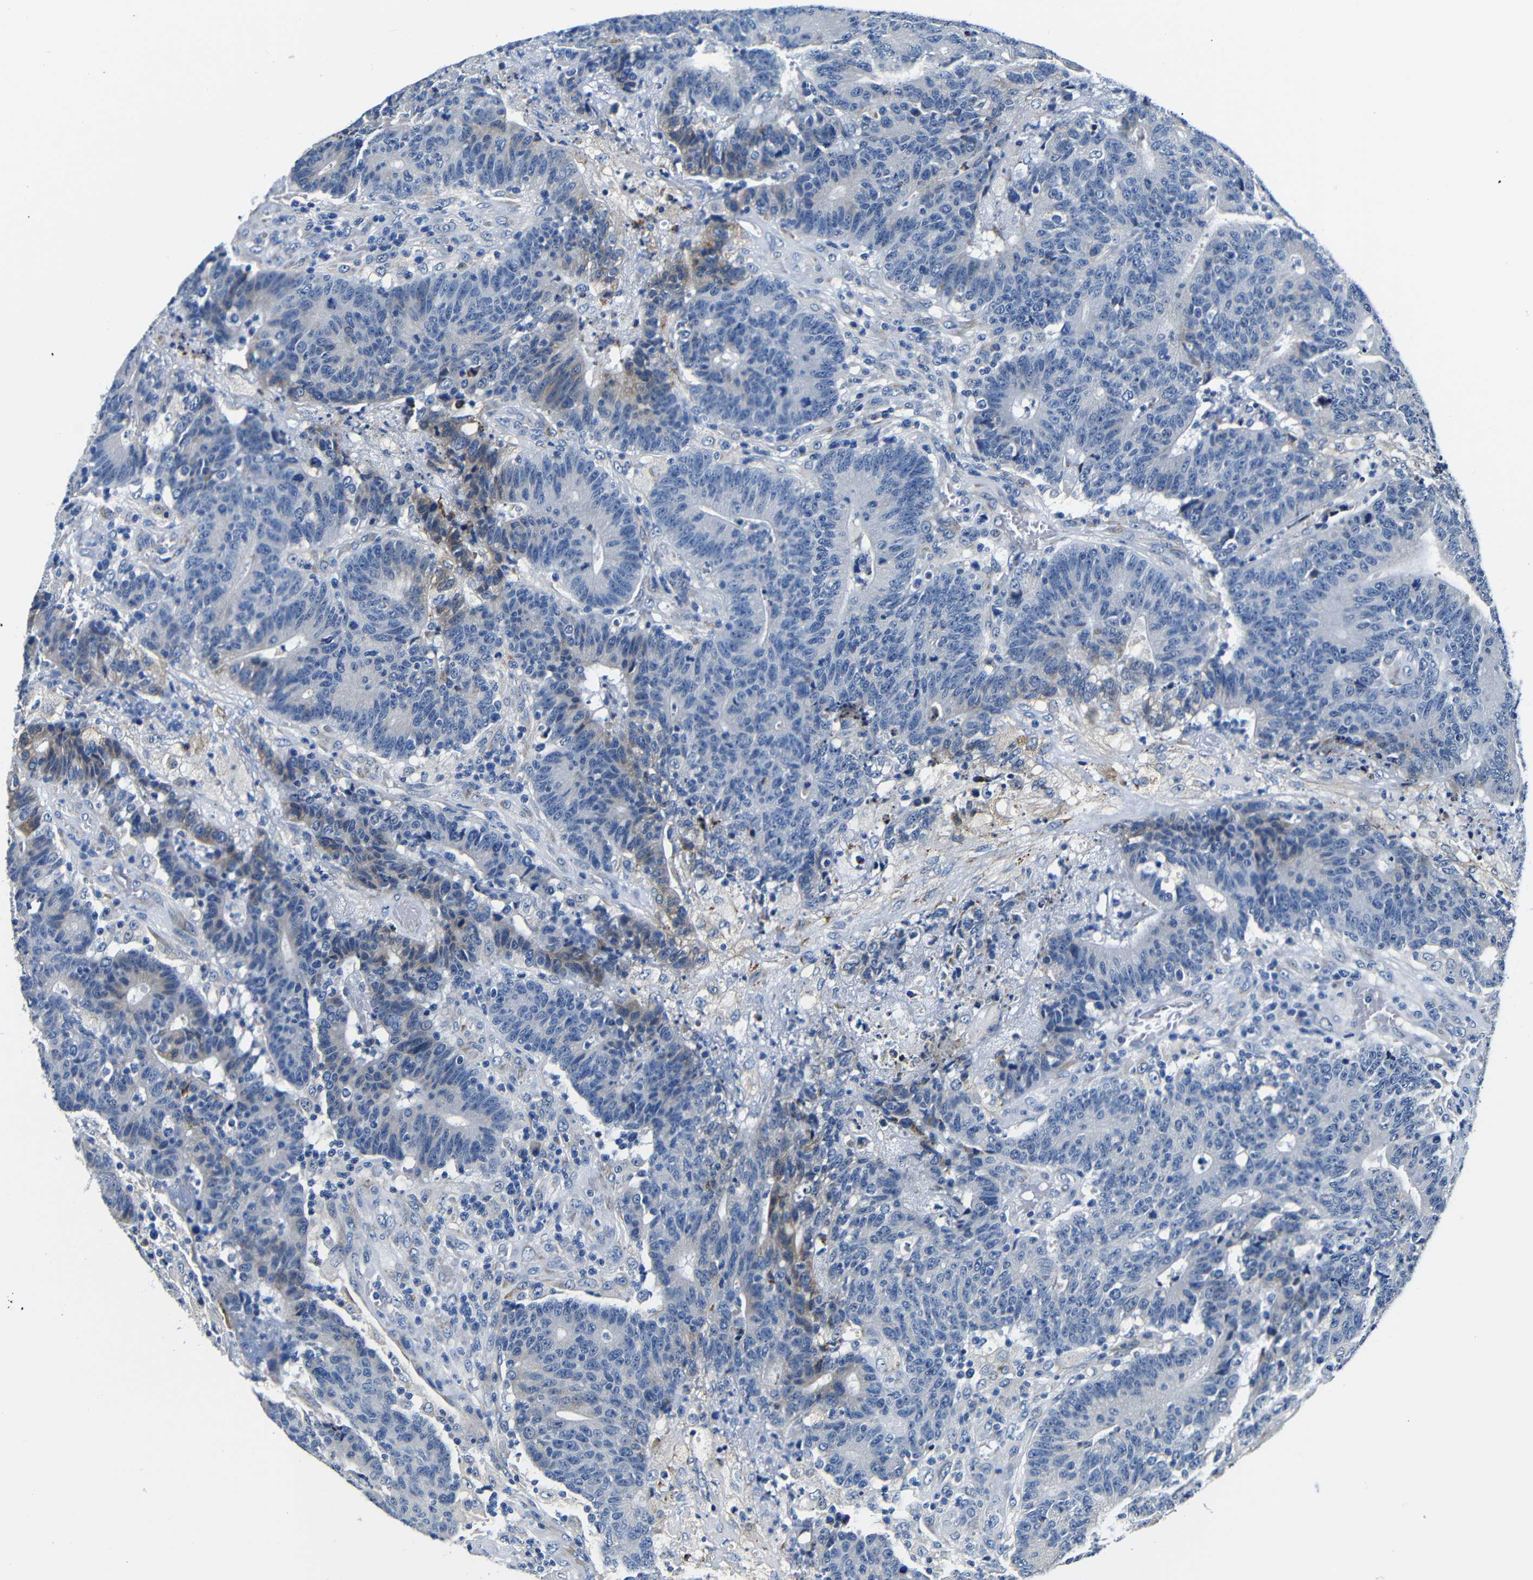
{"staining": {"intensity": "moderate", "quantity": "<25%", "location": "cytoplasmic/membranous"}, "tissue": "colorectal cancer", "cell_type": "Tumor cells", "image_type": "cancer", "snomed": [{"axis": "morphology", "description": "Normal tissue, NOS"}, {"axis": "morphology", "description": "Adenocarcinoma, NOS"}, {"axis": "topography", "description": "Colon"}], "caption": "High-power microscopy captured an IHC micrograph of colorectal cancer, revealing moderate cytoplasmic/membranous staining in approximately <25% of tumor cells.", "gene": "TNFAIP1", "patient": {"sex": "female", "age": 75}}